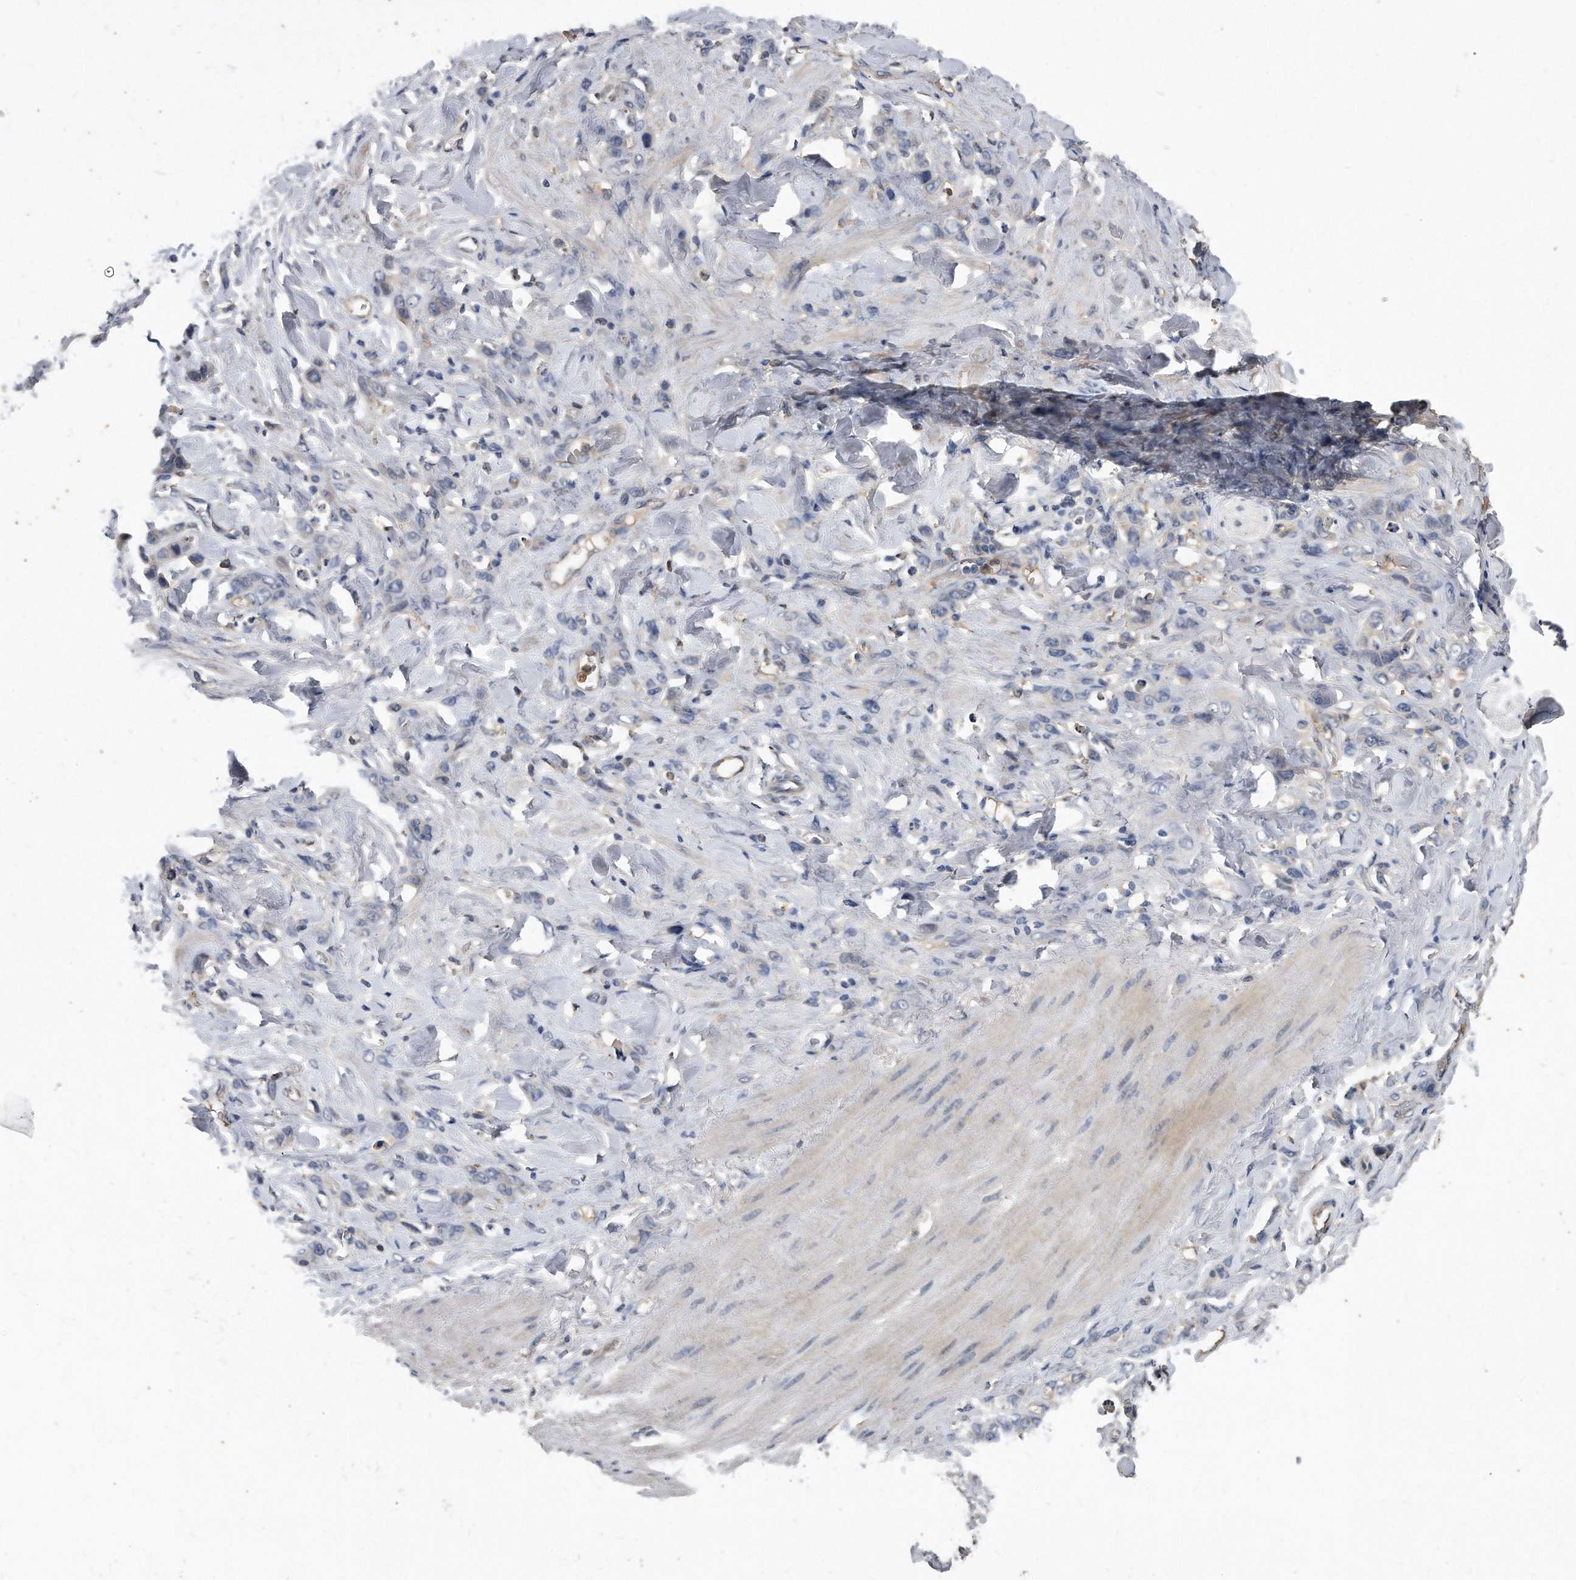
{"staining": {"intensity": "negative", "quantity": "none", "location": "none"}, "tissue": "stomach cancer", "cell_type": "Tumor cells", "image_type": "cancer", "snomed": [{"axis": "morphology", "description": "Normal tissue, NOS"}, {"axis": "morphology", "description": "Adenocarcinoma, NOS"}, {"axis": "topography", "description": "Stomach"}], "caption": "Tumor cells are negative for protein expression in human stomach adenocarcinoma.", "gene": "HOMER3", "patient": {"sex": "male", "age": 82}}